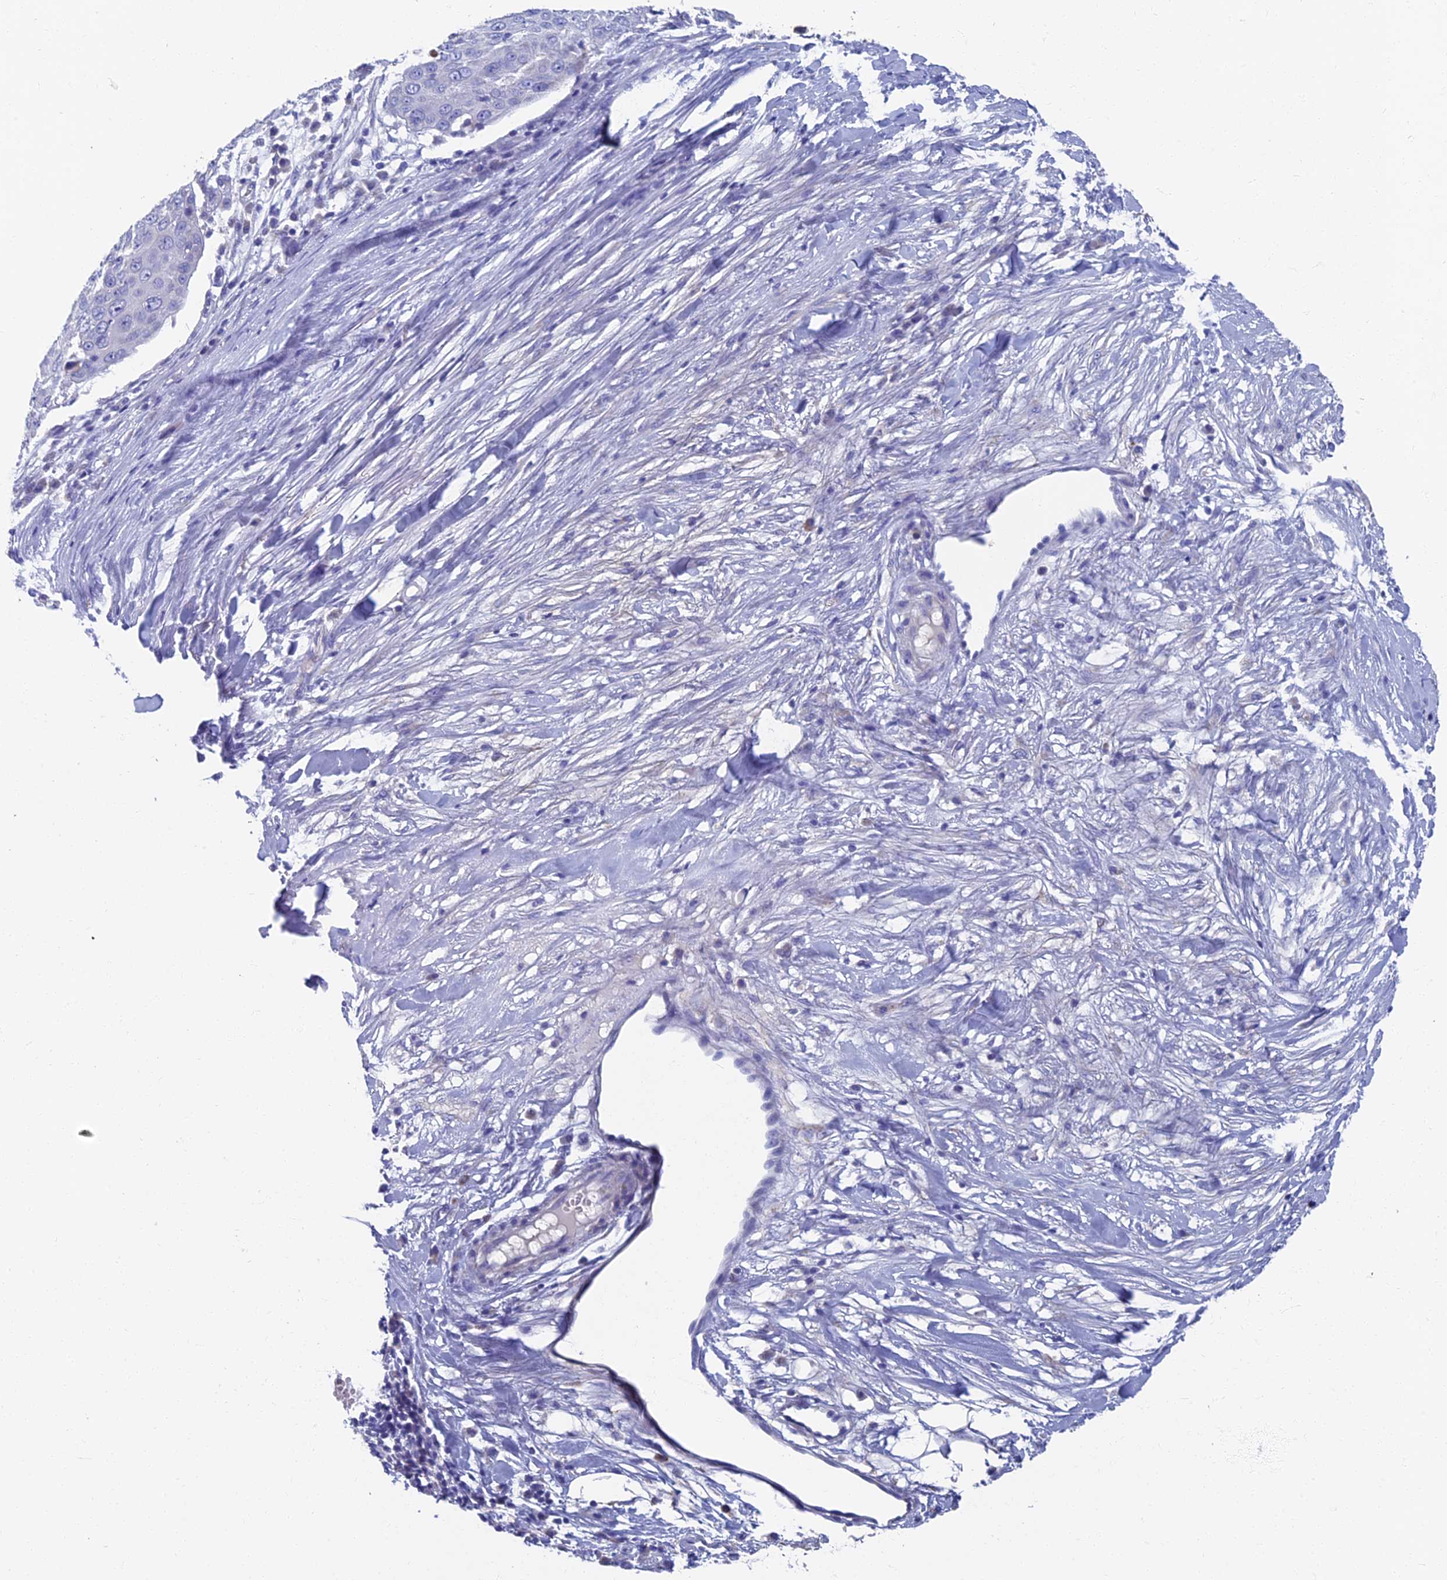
{"staining": {"intensity": "negative", "quantity": "none", "location": "none"}, "tissue": "skin cancer", "cell_type": "Tumor cells", "image_type": "cancer", "snomed": [{"axis": "morphology", "description": "Squamous cell carcinoma, NOS"}, {"axis": "topography", "description": "Skin"}], "caption": "Tumor cells are negative for brown protein staining in skin cancer. (DAB immunohistochemistry visualized using brightfield microscopy, high magnification).", "gene": "OAT", "patient": {"sex": "male", "age": 71}}